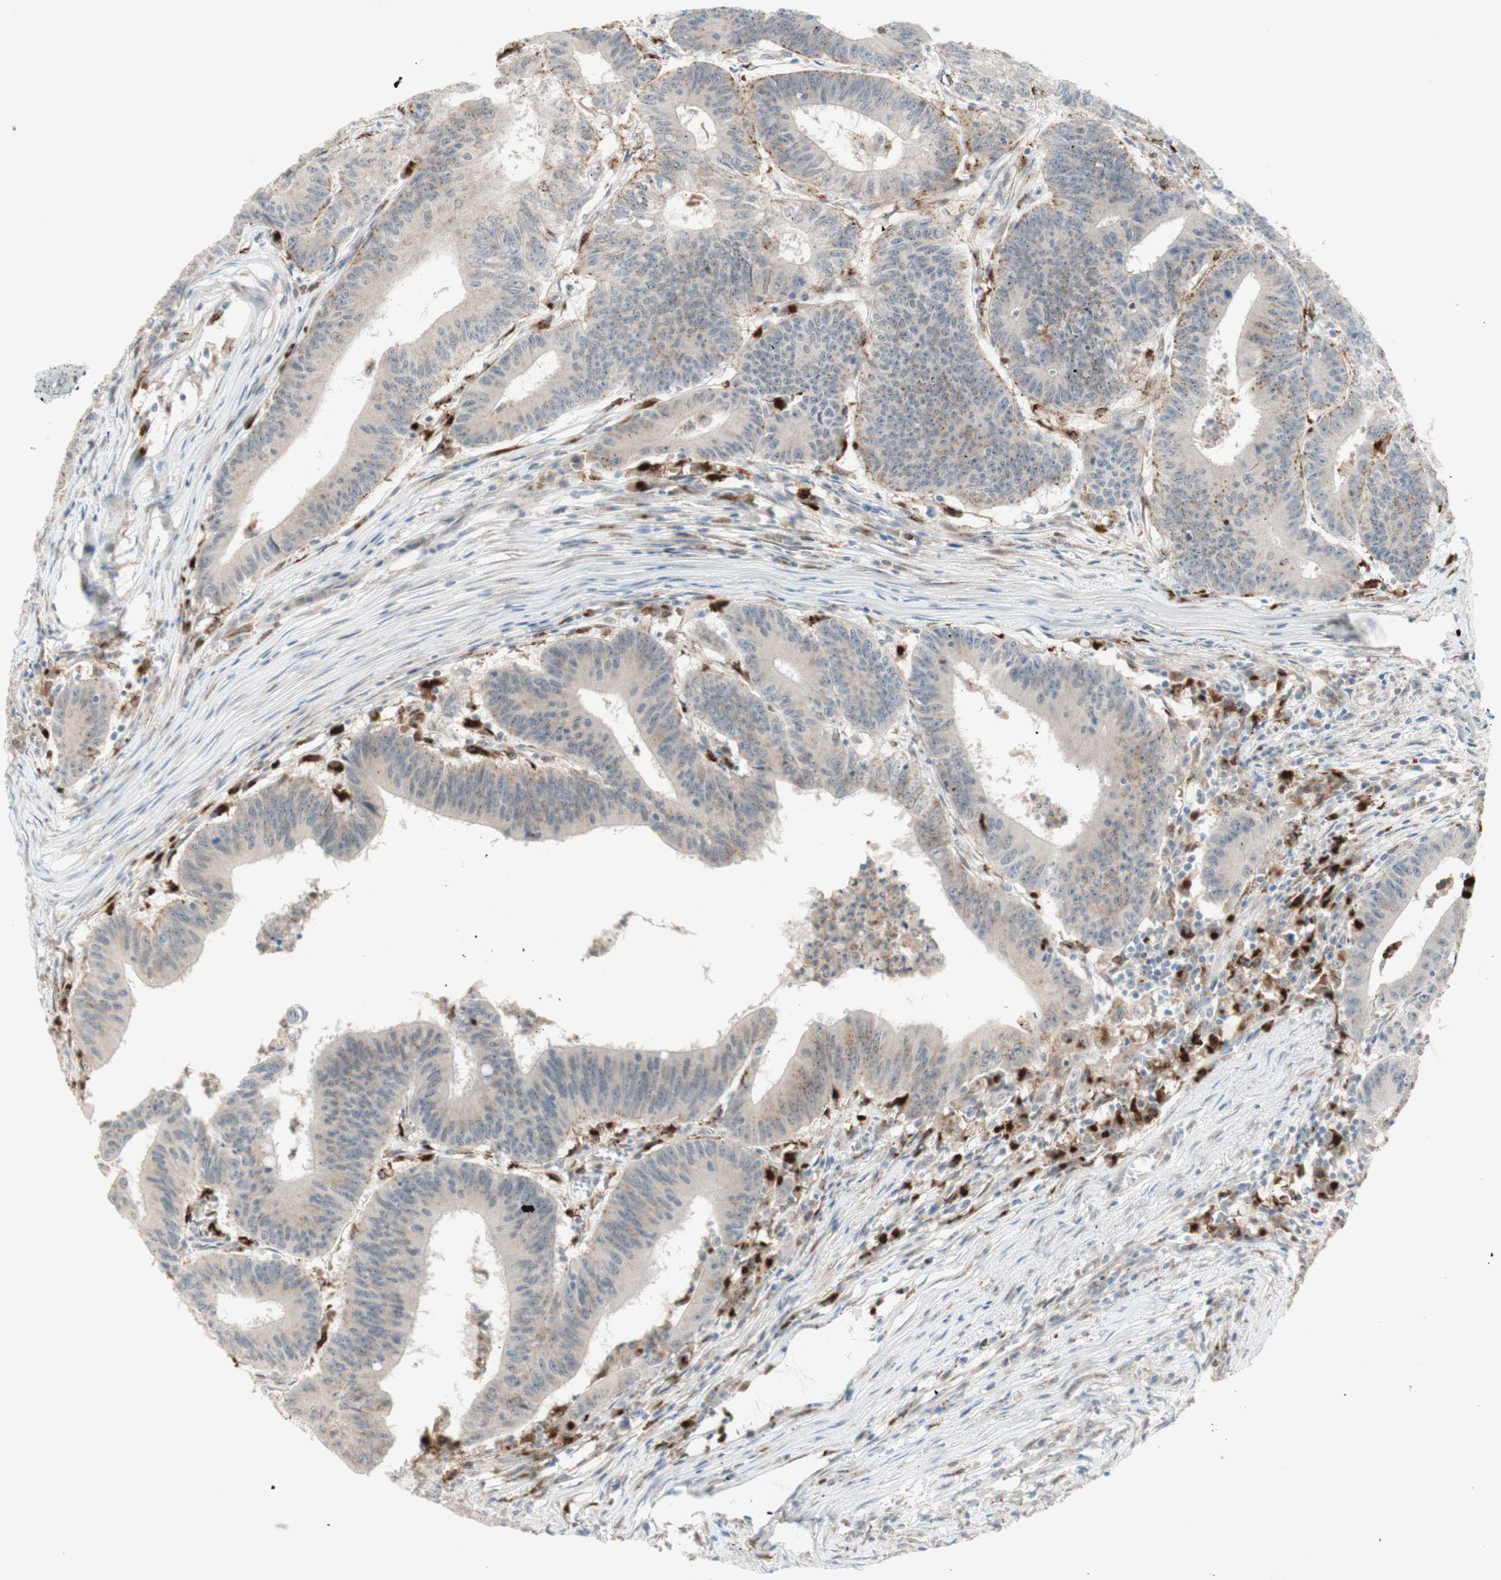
{"staining": {"intensity": "weak", "quantity": "<25%", "location": "cytoplasmic/membranous"}, "tissue": "colorectal cancer", "cell_type": "Tumor cells", "image_type": "cancer", "snomed": [{"axis": "morphology", "description": "Adenocarcinoma, NOS"}, {"axis": "topography", "description": "Colon"}], "caption": "Colorectal cancer was stained to show a protein in brown. There is no significant positivity in tumor cells. (Brightfield microscopy of DAB immunohistochemistry at high magnification).", "gene": "GAPT", "patient": {"sex": "male", "age": 45}}